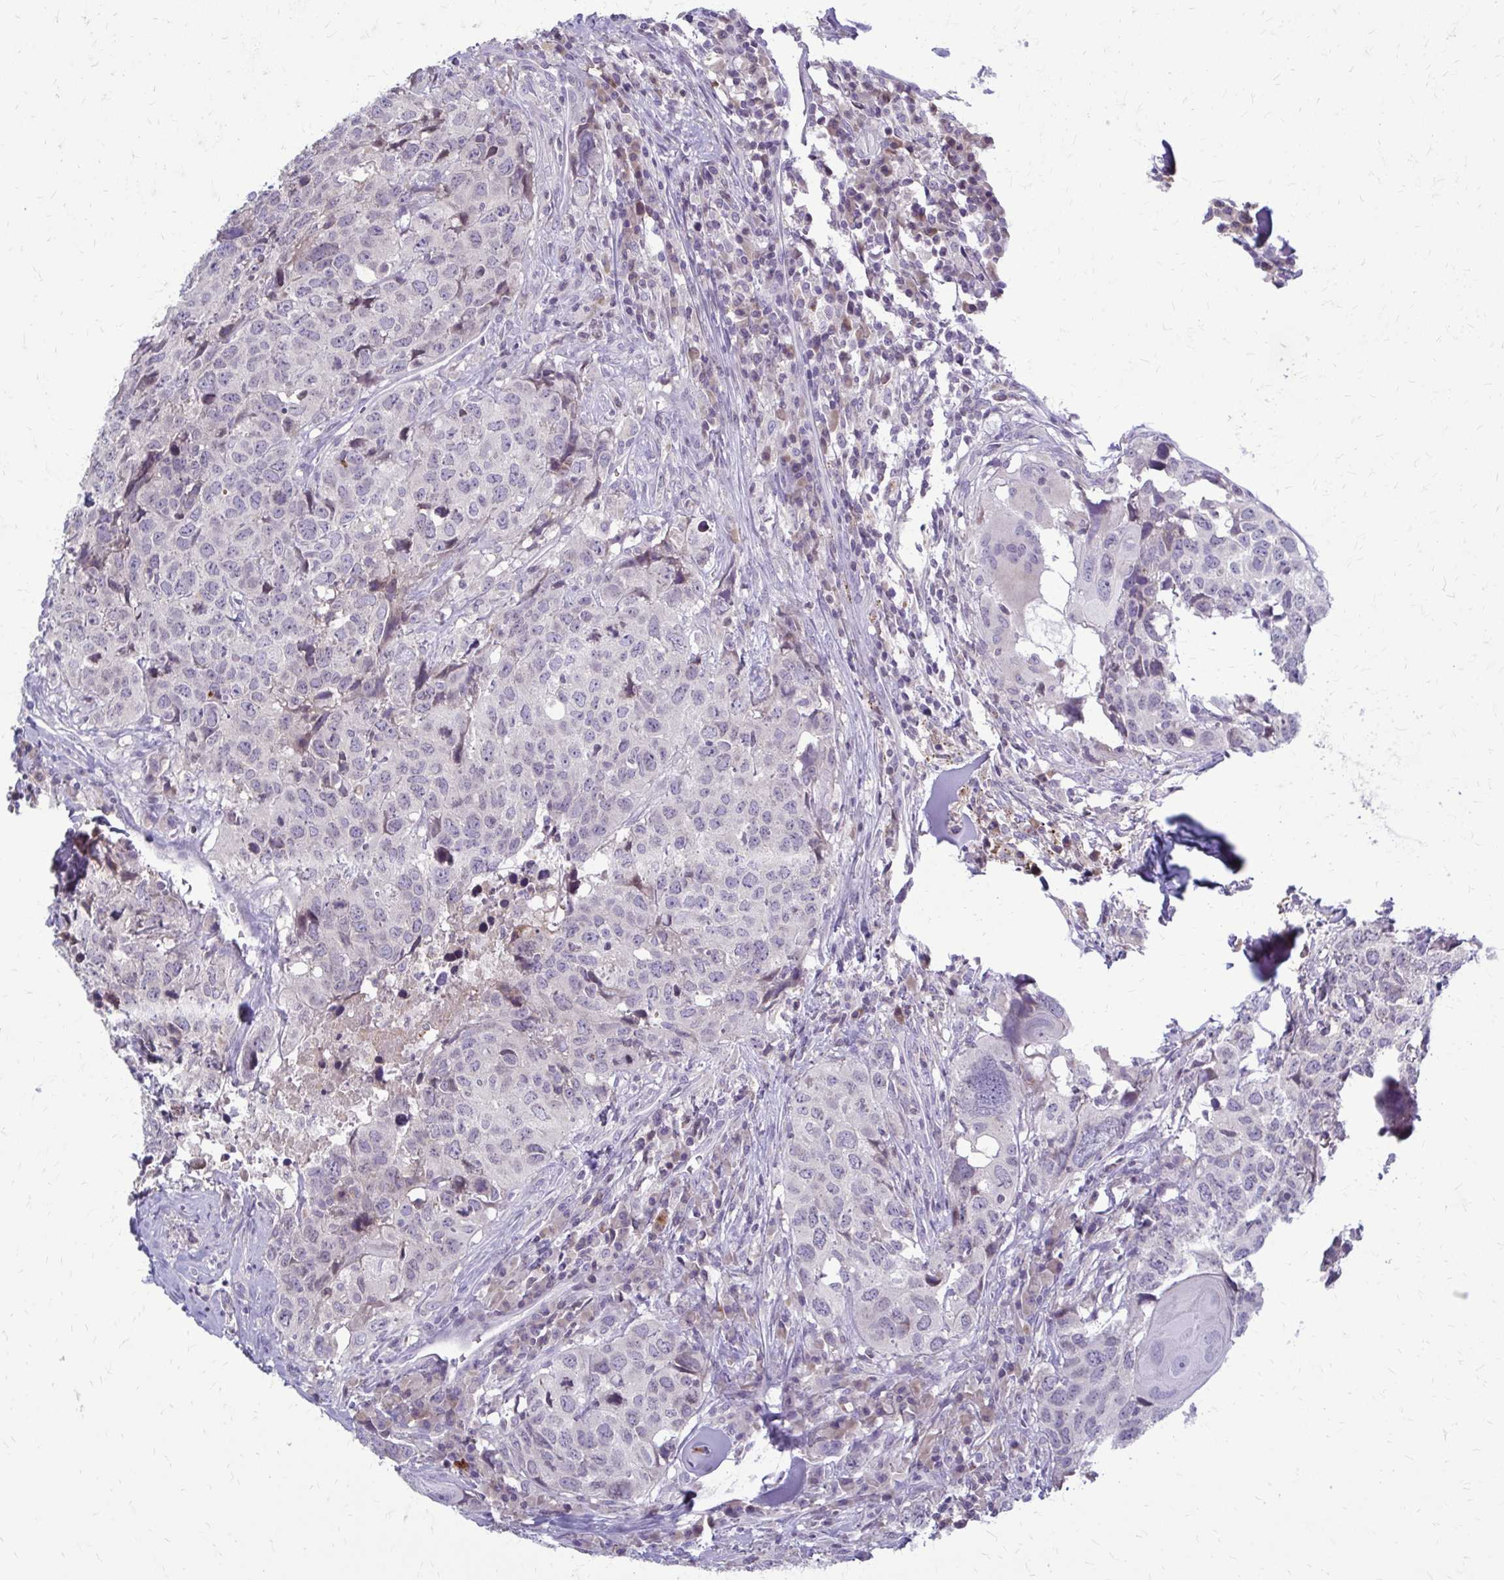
{"staining": {"intensity": "negative", "quantity": "none", "location": "none"}, "tissue": "head and neck cancer", "cell_type": "Tumor cells", "image_type": "cancer", "snomed": [{"axis": "morphology", "description": "Normal tissue, NOS"}, {"axis": "morphology", "description": "Squamous cell carcinoma, NOS"}, {"axis": "topography", "description": "Skeletal muscle"}, {"axis": "topography", "description": "Vascular tissue"}, {"axis": "topography", "description": "Peripheral nerve tissue"}, {"axis": "topography", "description": "Head-Neck"}], "caption": "This is an immunohistochemistry image of squamous cell carcinoma (head and neck). There is no expression in tumor cells.", "gene": "MCRIP2", "patient": {"sex": "male", "age": 66}}